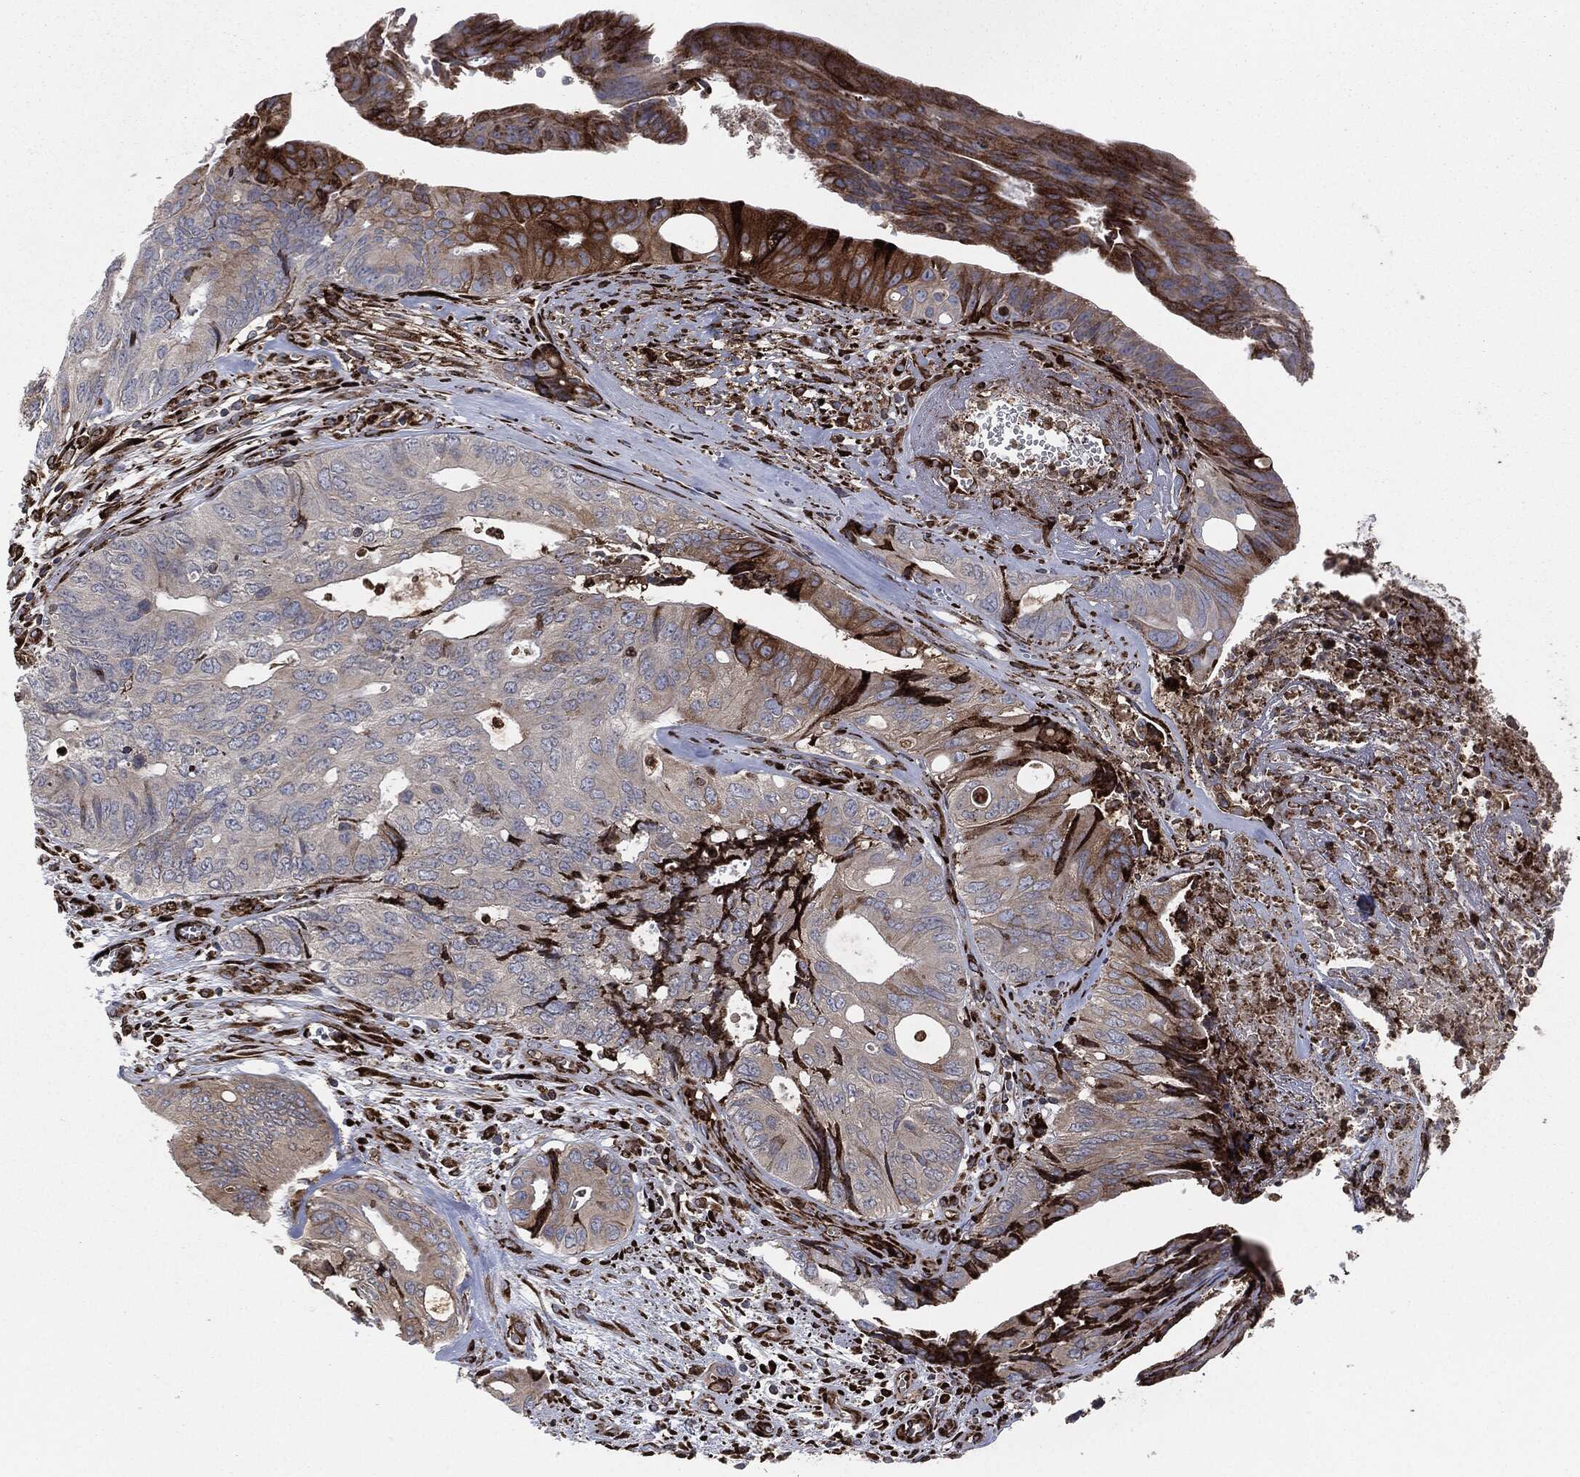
{"staining": {"intensity": "strong", "quantity": "<25%", "location": "cytoplasmic/membranous"}, "tissue": "colorectal cancer", "cell_type": "Tumor cells", "image_type": "cancer", "snomed": [{"axis": "morphology", "description": "Normal tissue, NOS"}, {"axis": "morphology", "description": "Adenocarcinoma, NOS"}, {"axis": "topography", "description": "Colon"}], "caption": "IHC (DAB) staining of colorectal cancer (adenocarcinoma) demonstrates strong cytoplasmic/membranous protein staining in about <25% of tumor cells.", "gene": "CALR", "patient": {"sex": "male", "age": 65}}